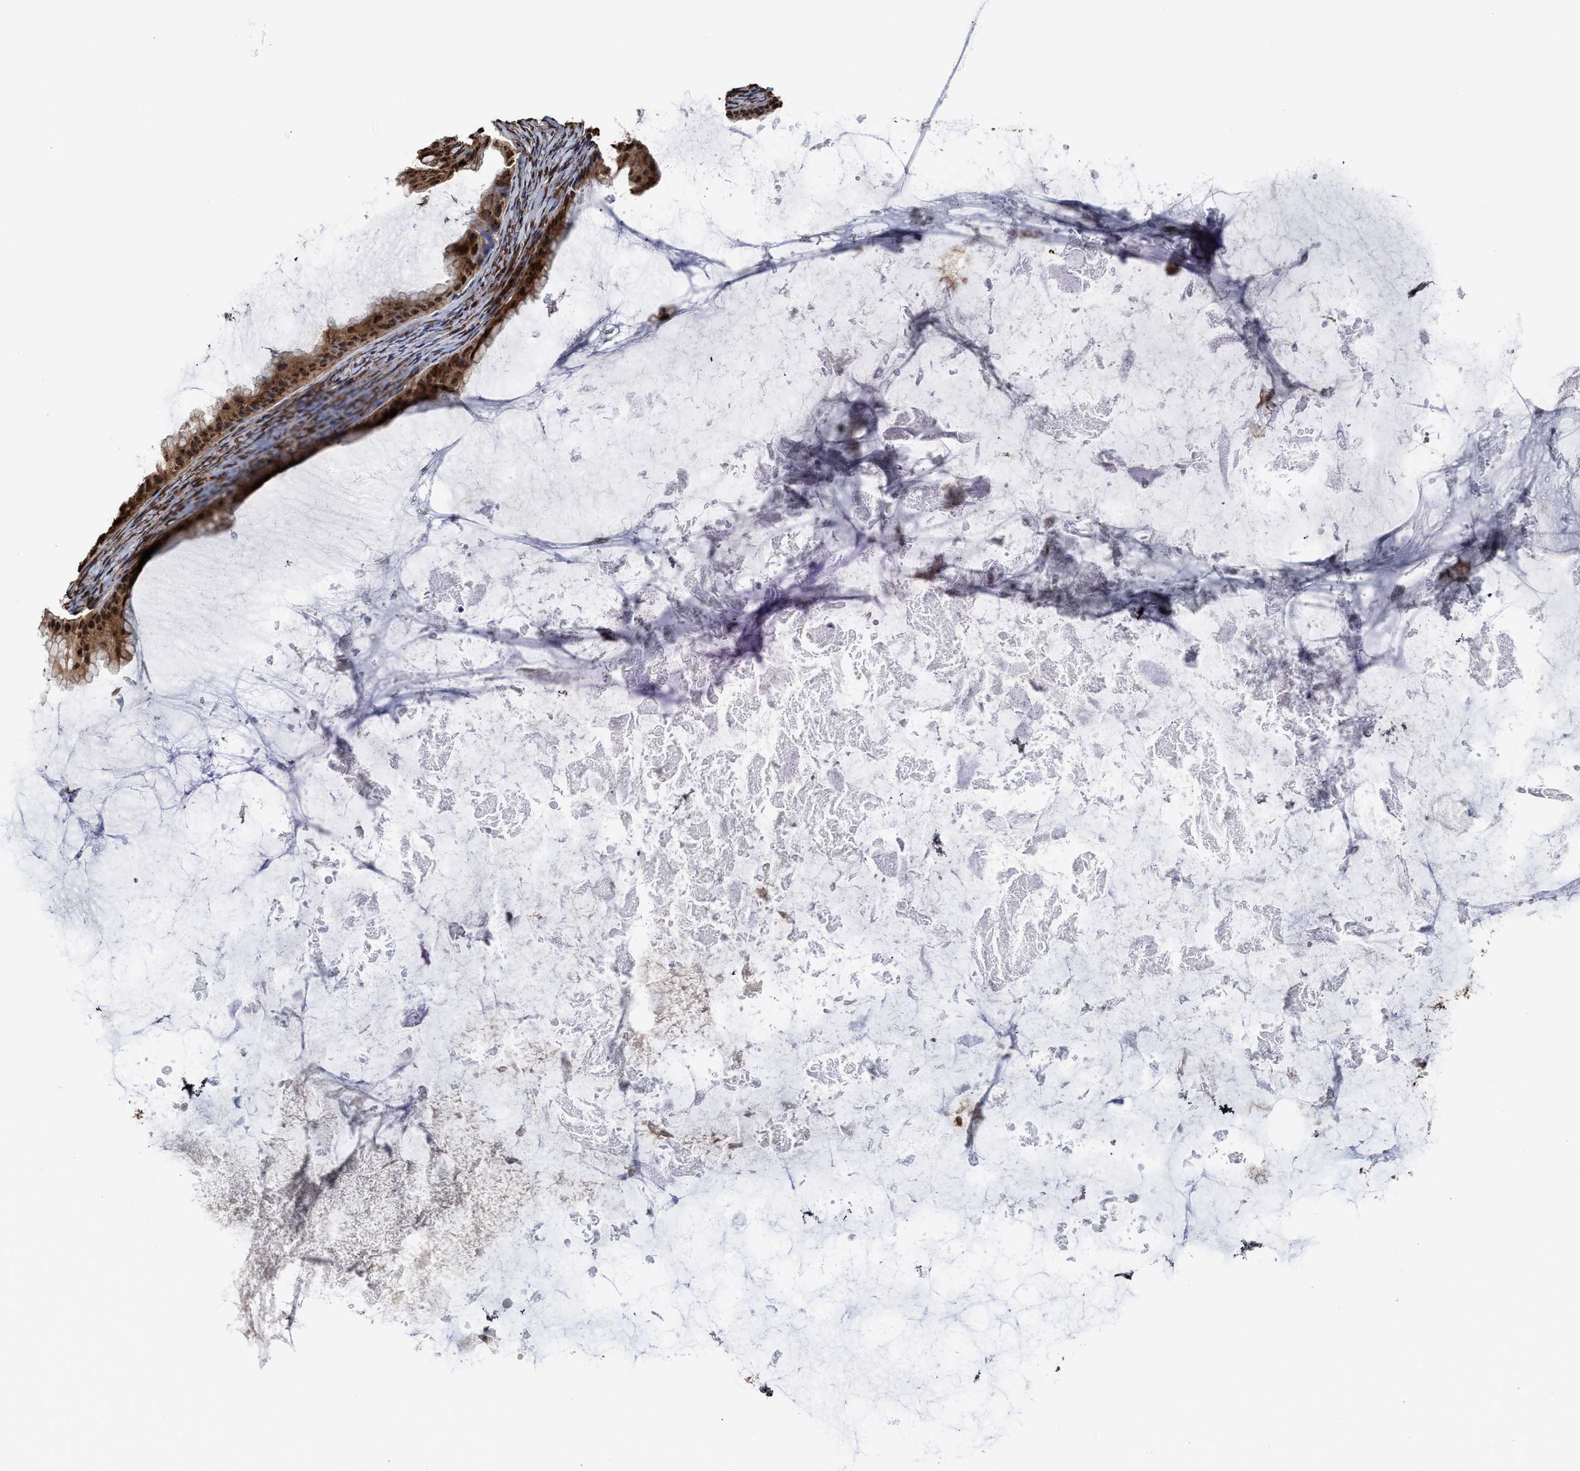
{"staining": {"intensity": "strong", "quantity": ">75%", "location": "cytoplasmic/membranous,nuclear"}, "tissue": "ovarian cancer", "cell_type": "Tumor cells", "image_type": "cancer", "snomed": [{"axis": "morphology", "description": "Cystadenocarcinoma, mucinous, NOS"}, {"axis": "topography", "description": "Ovary"}], "caption": "Immunohistochemistry (IHC) of human ovarian cancer (mucinous cystadenocarcinoma) shows high levels of strong cytoplasmic/membranous and nuclear staining in approximately >75% of tumor cells.", "gene": "SEPTIN2", "patient": {"sex": "female", "age": 61}}